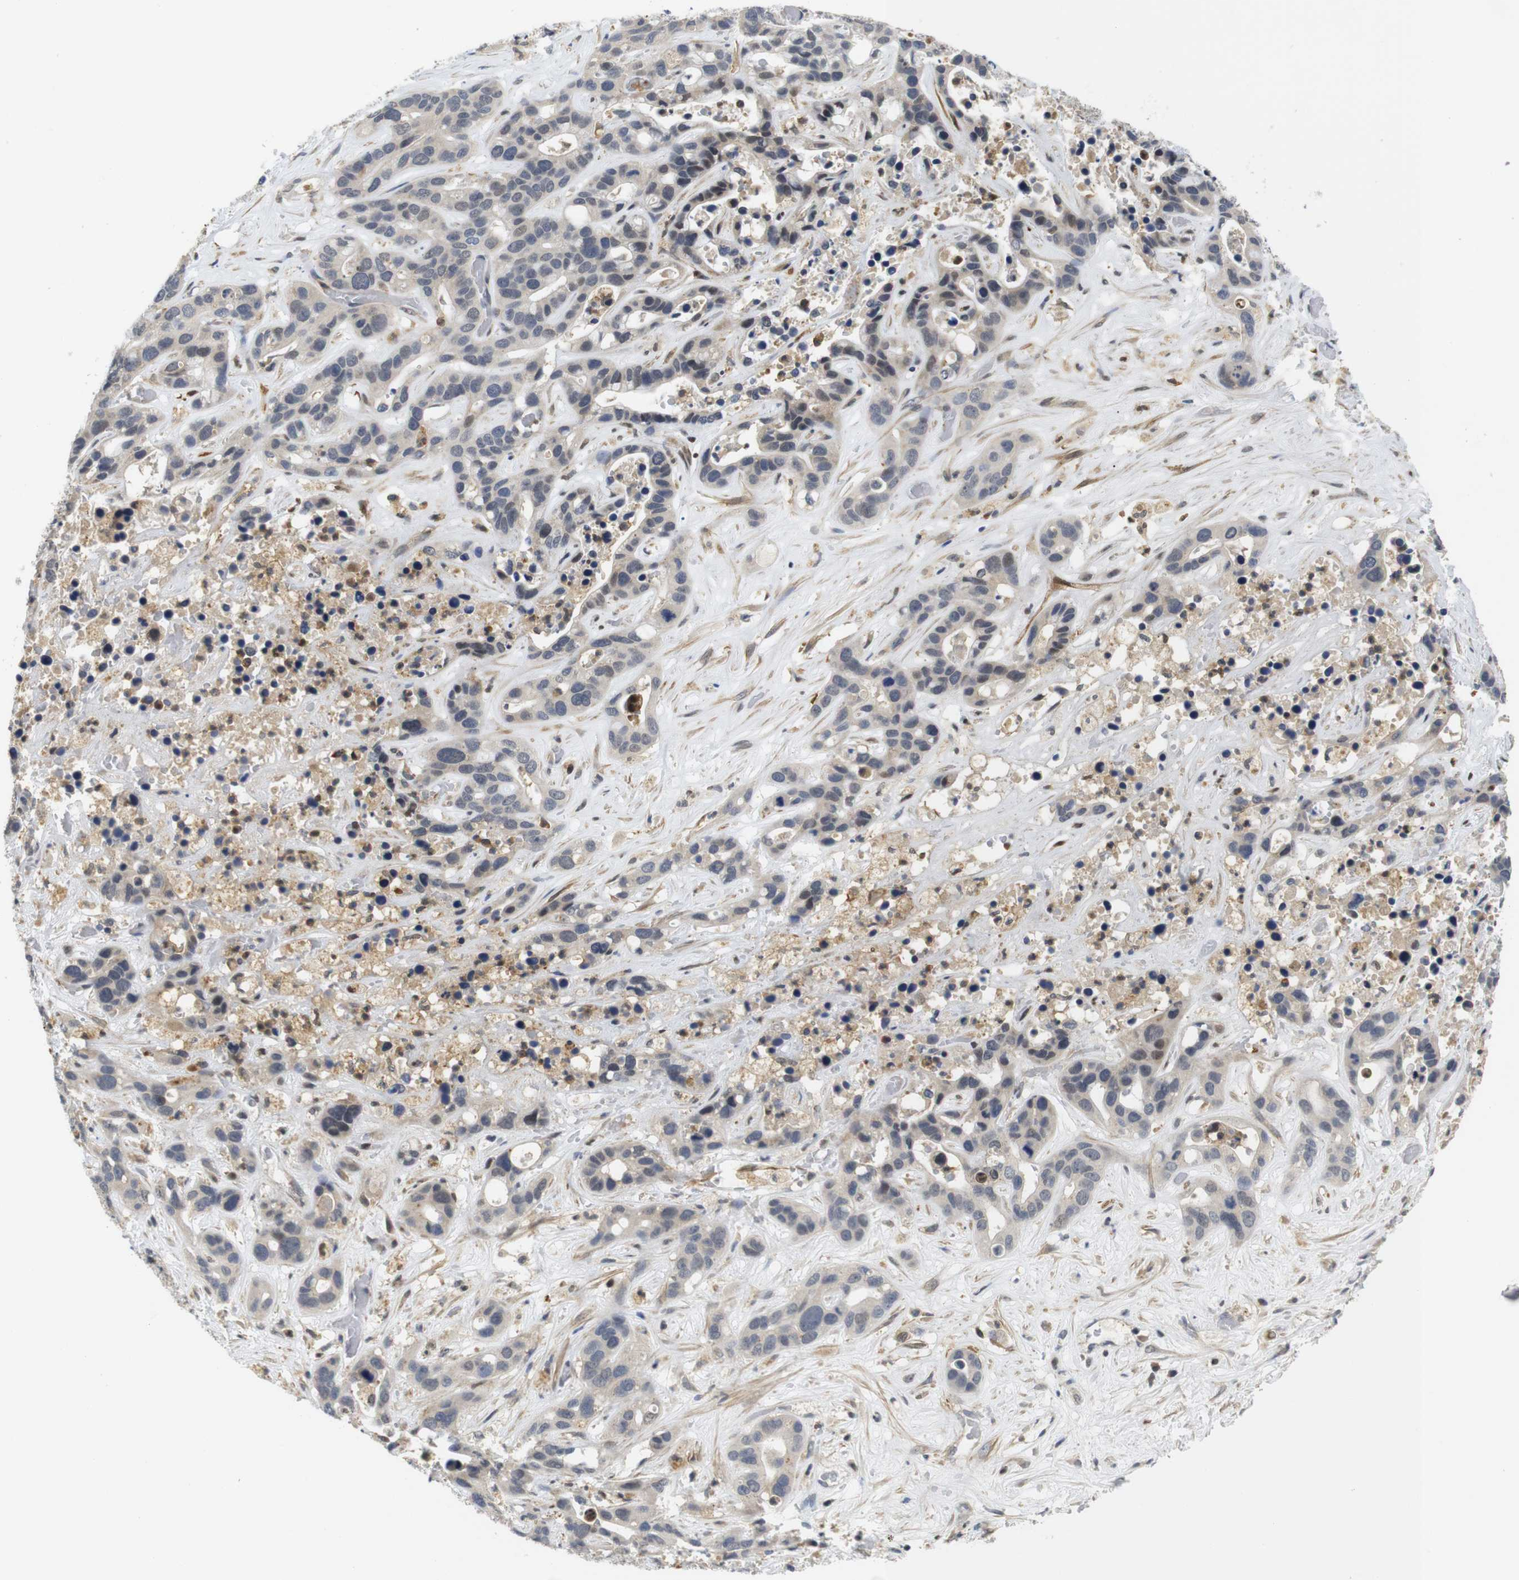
{"staining": {"intensity": "weak", "quantity": "<25%", "location": "nuclear"}, "tissue": "liver cancer", "cell_type": "Tumor cells", "image_type": "cancer", "snomed": [{"axis": "morphology", "description": "Cholangiocarcinoma"}, {"axis": "topography", "description": "Liver"}], "caption": "Immunohistochemical staining of human cholangiocarcinoma (liver) shows no significant expression in tumor cells. (DAB immunohistochemistry (IHC) with hematoxylin counter stain).", "gene": "FNTA", "patient": {"sex": "female", "age": 65}}